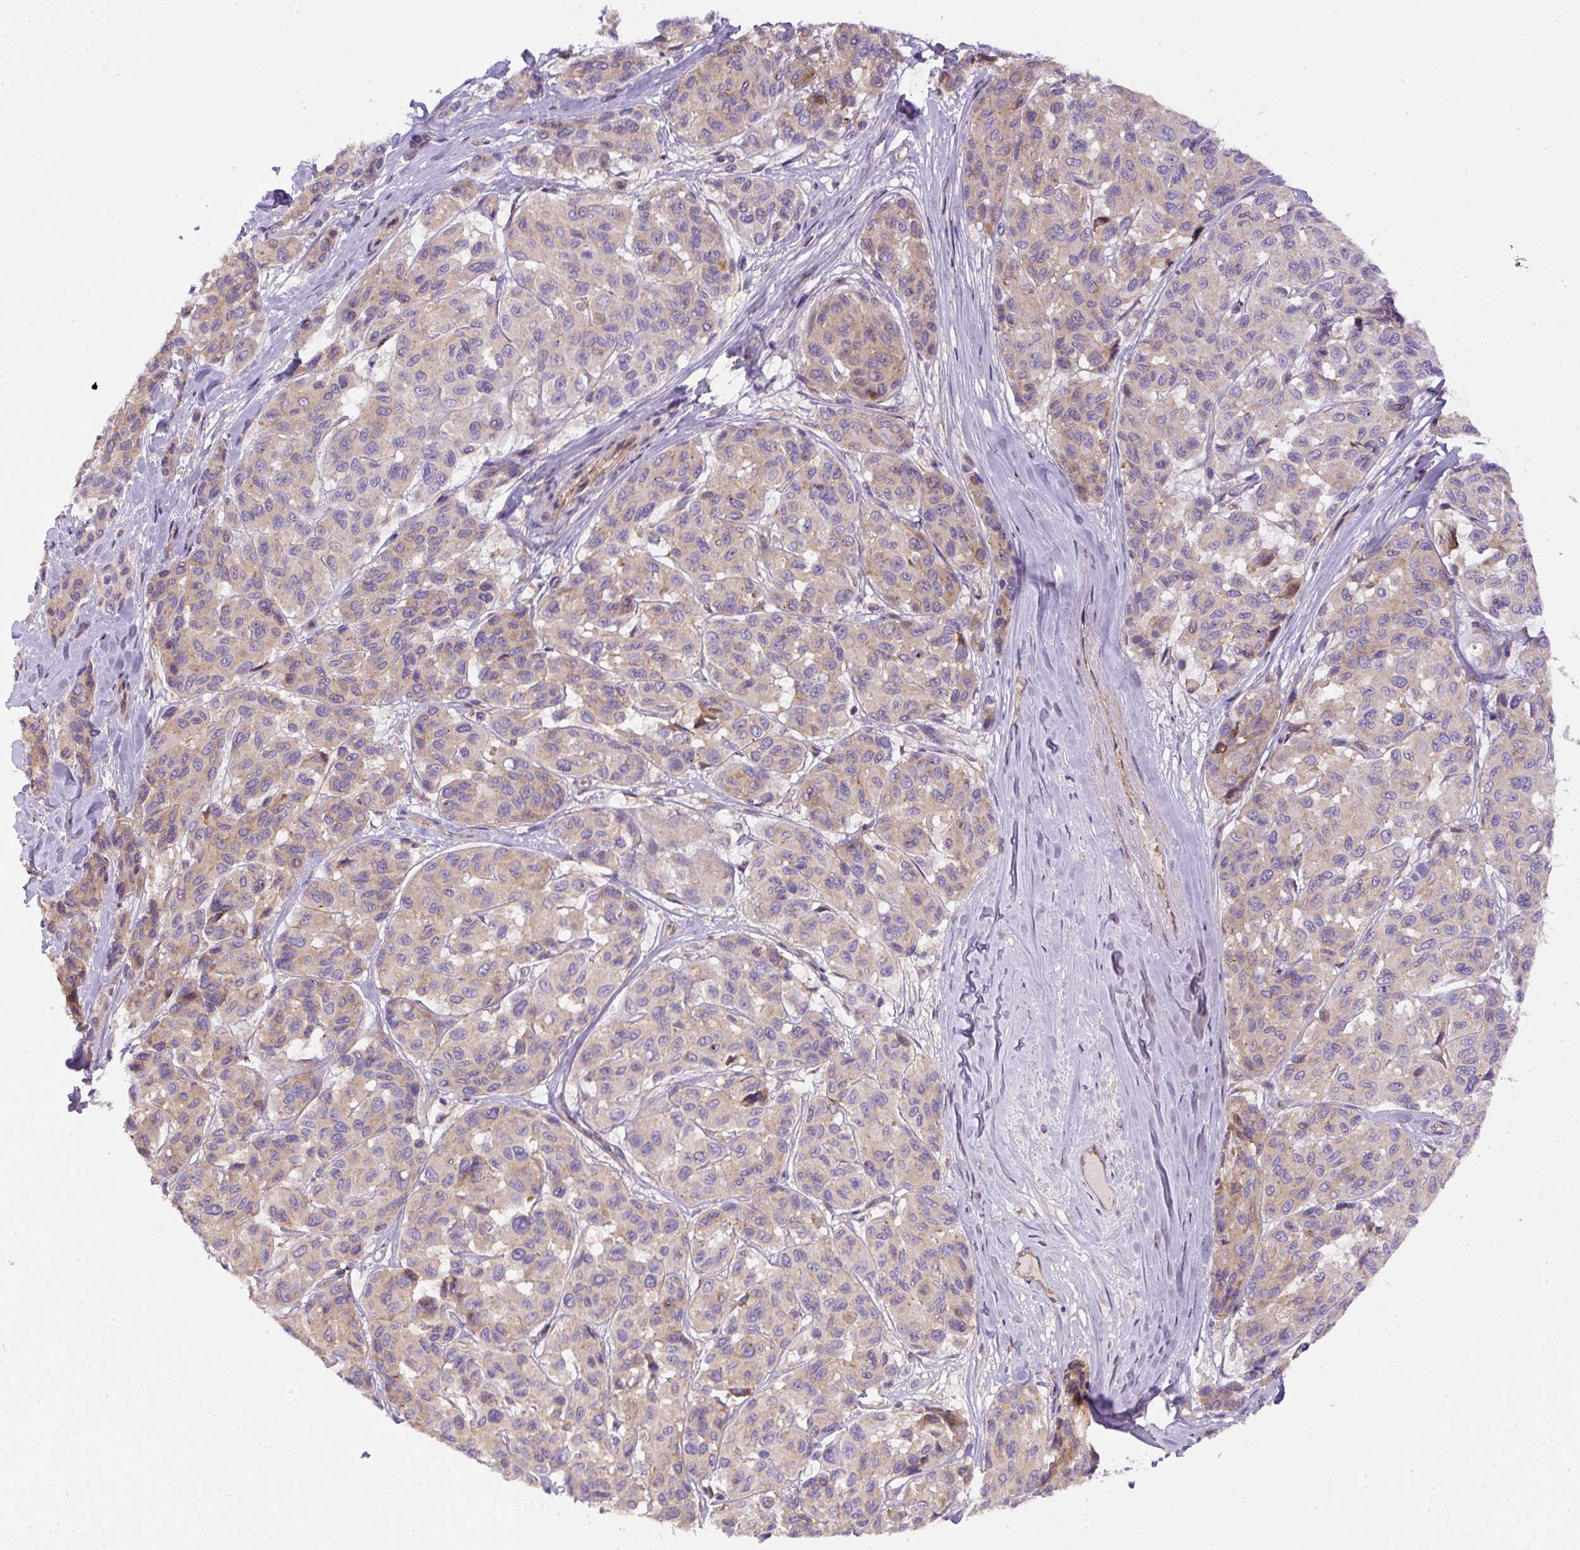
{"staining": {"intensity": "weak", "quantity": ">75%", "location": "cytoplasmic/membranous"}, "tissue": "melanoma", "cell_type": "Tumor cells", "image_type": "cancer", "snomed": [{"axis": "morphology", "description": "Malignant melanoma, NOS"}, {"axis": "topography", "description": "Skin"}], "caption": "Protein expression analysis of human melanoma reveals weak cytoplasmic/membranous staining in approximately >75% of tumor cells.", "gene": "DAPK1", "patient": {"sex": "female", "age": 66}}